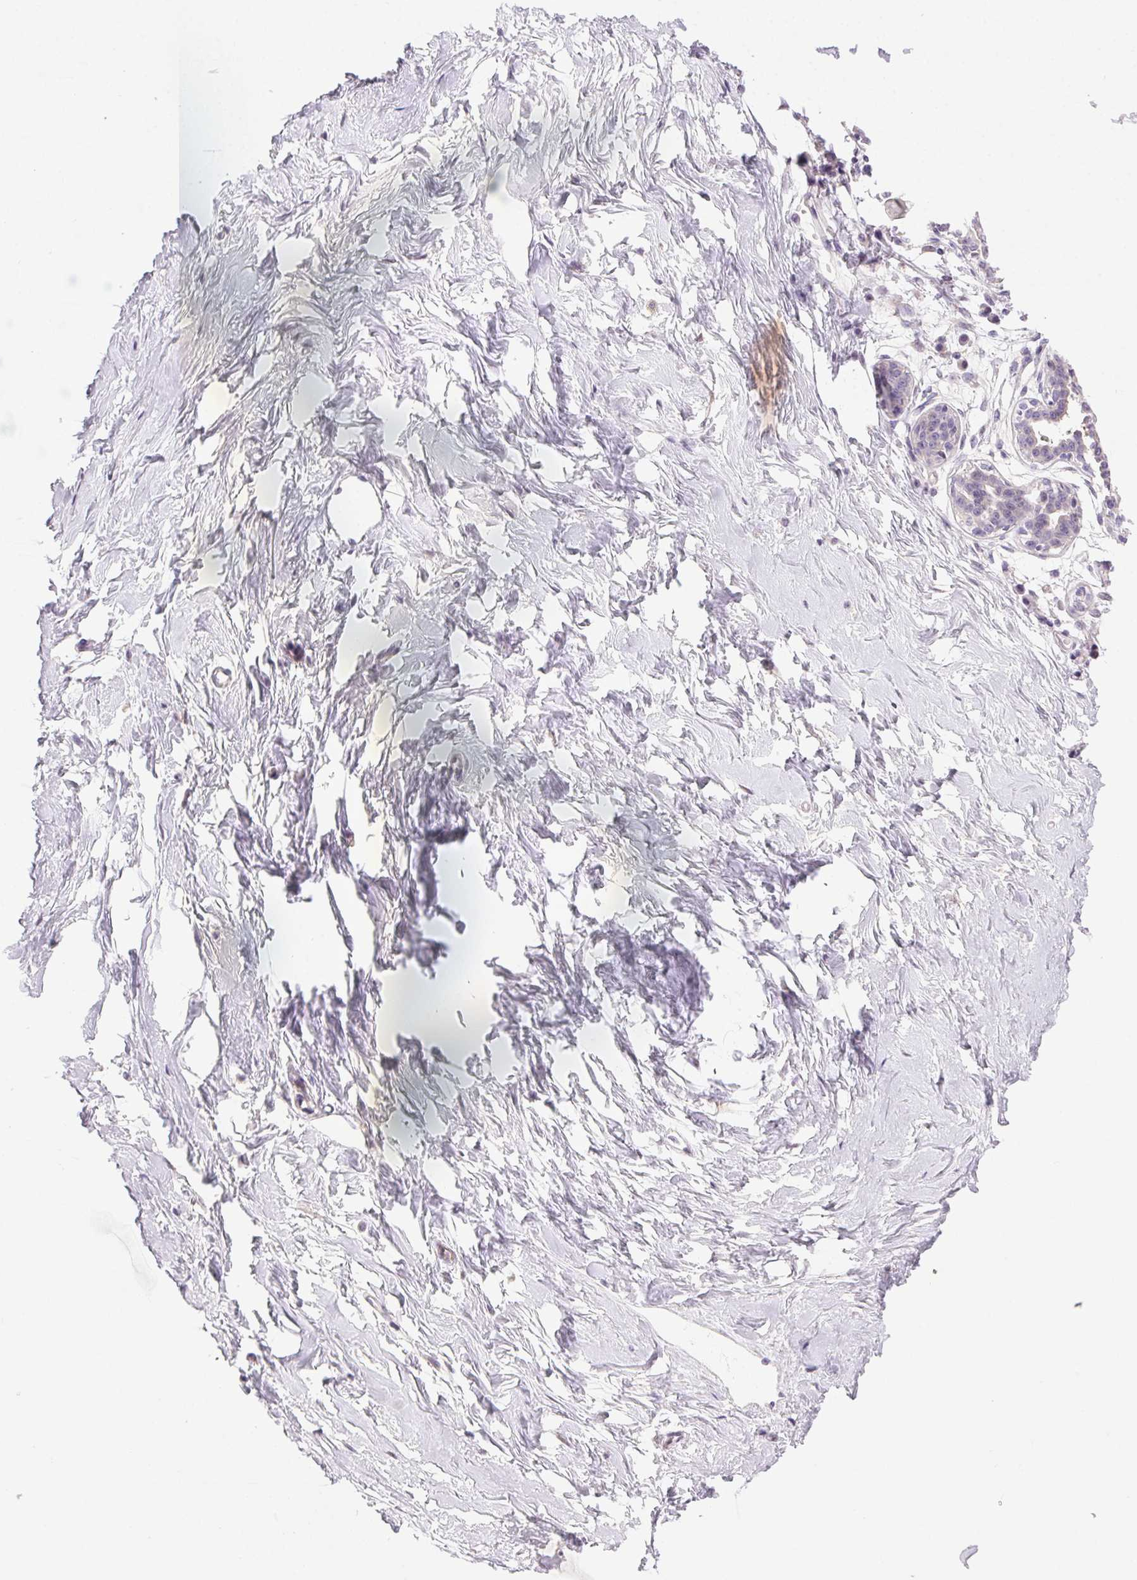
{"staining": {"intensity": "negative", "quantity": "none", "location": "none"}, "tissue": "breast", "cell_type": "Adipocytes", "image_type": "normal", "snomed": [{"axis": "morphology", "description": "Normal tissue, NOS"}, {"axis": "topography", "description": "Breast"}], "caption": "Immunohistochemistry image of unremarkable human breast stained for a protein (brown), which reveals no expression in adipocytes.", "gene": "SYT11", "patient": {"sex": "female", "age": 45}}